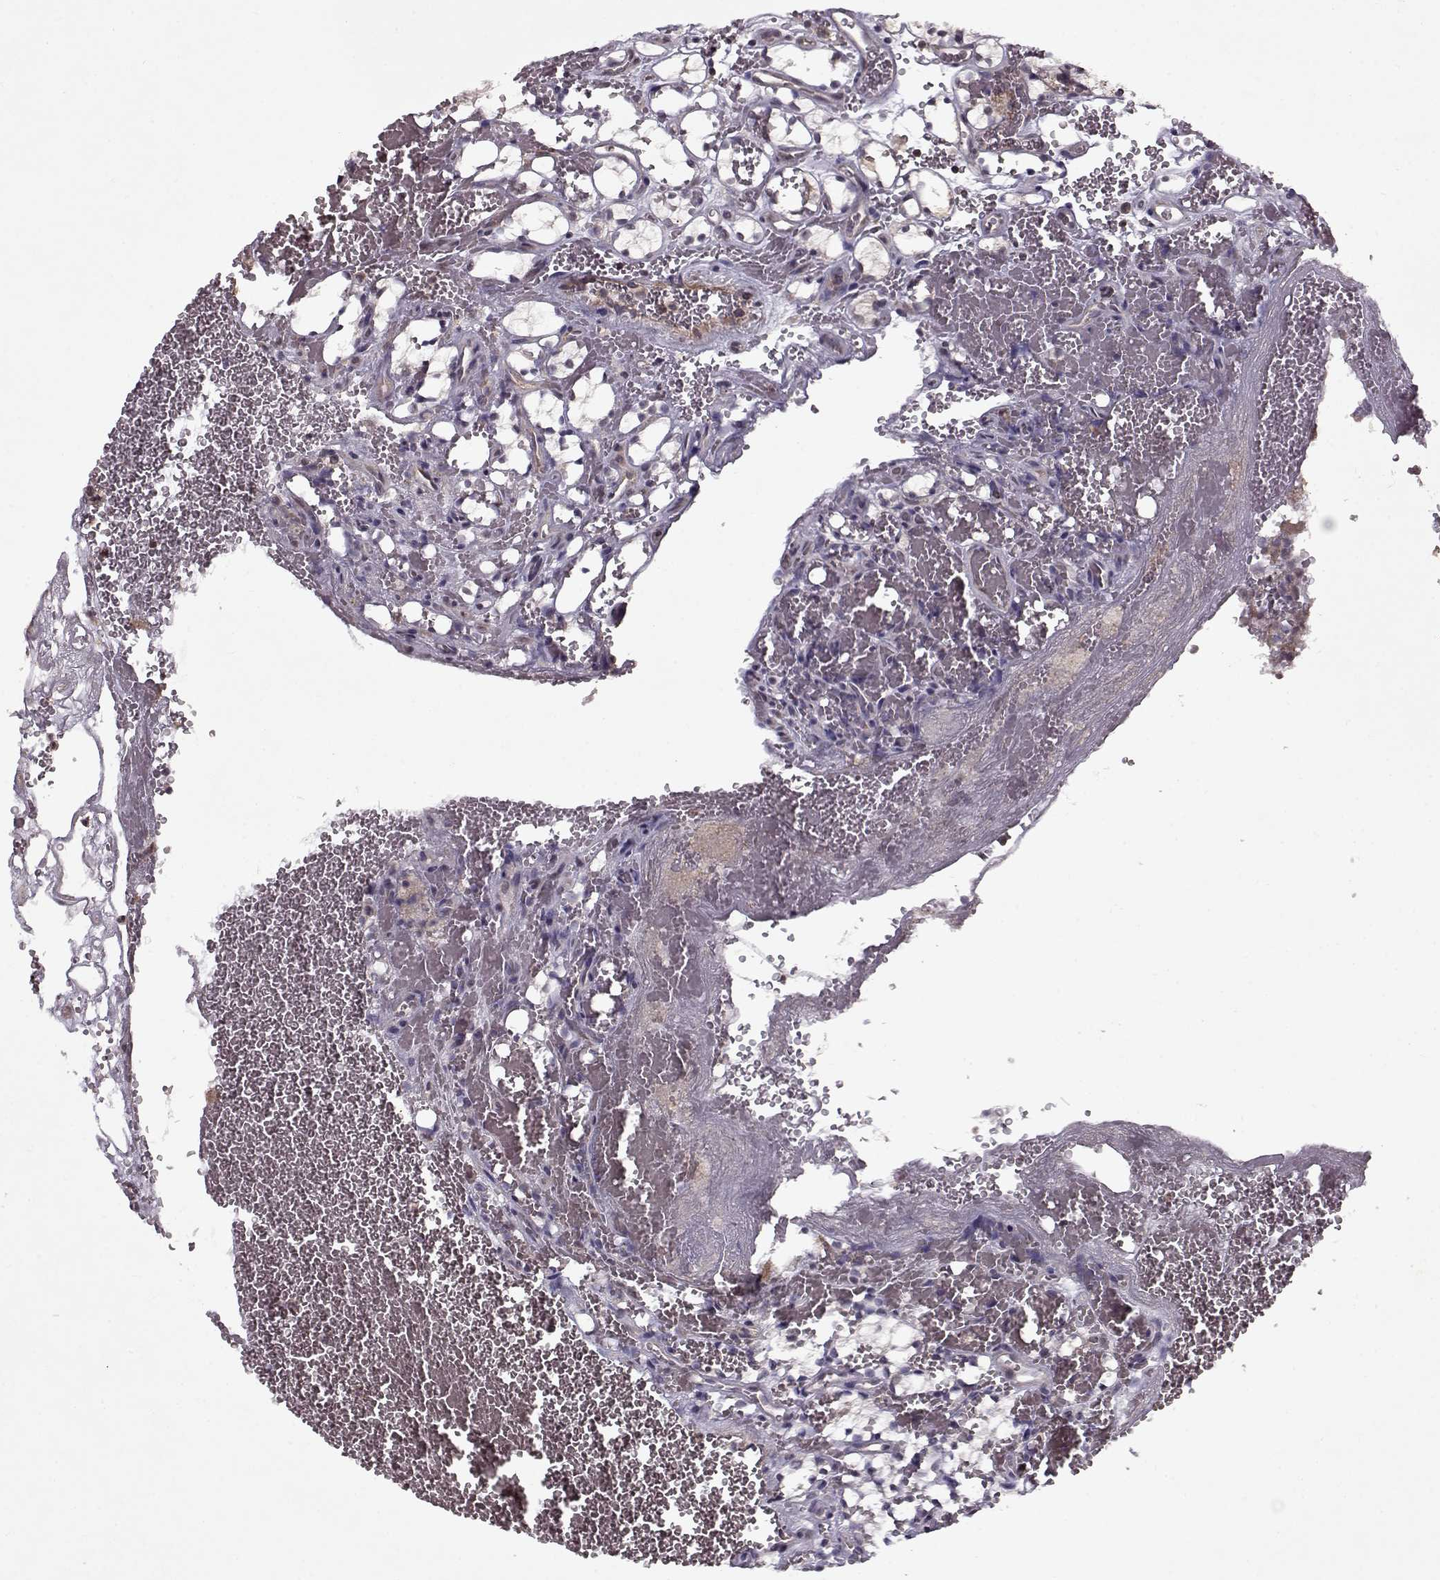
{"staining": {"intensity": "negative", "quantity": "none", "location": "none"}, "tissue": "renal cancer", "cell_type": "Tumor cells", "image_type": "cancer", "snomed": [{"axis": "morphology", "description": "Adenocarcinoma, NOS"}, {"axis": "topography", "description": "Kidney"}], "caption": "The immunohistochemistry photomicrograph has no significant staining in tumor cells of renal adenocarcinoma tissue.", "gene": "KRT9", "patient": {"sex": "female", "age": 69}}